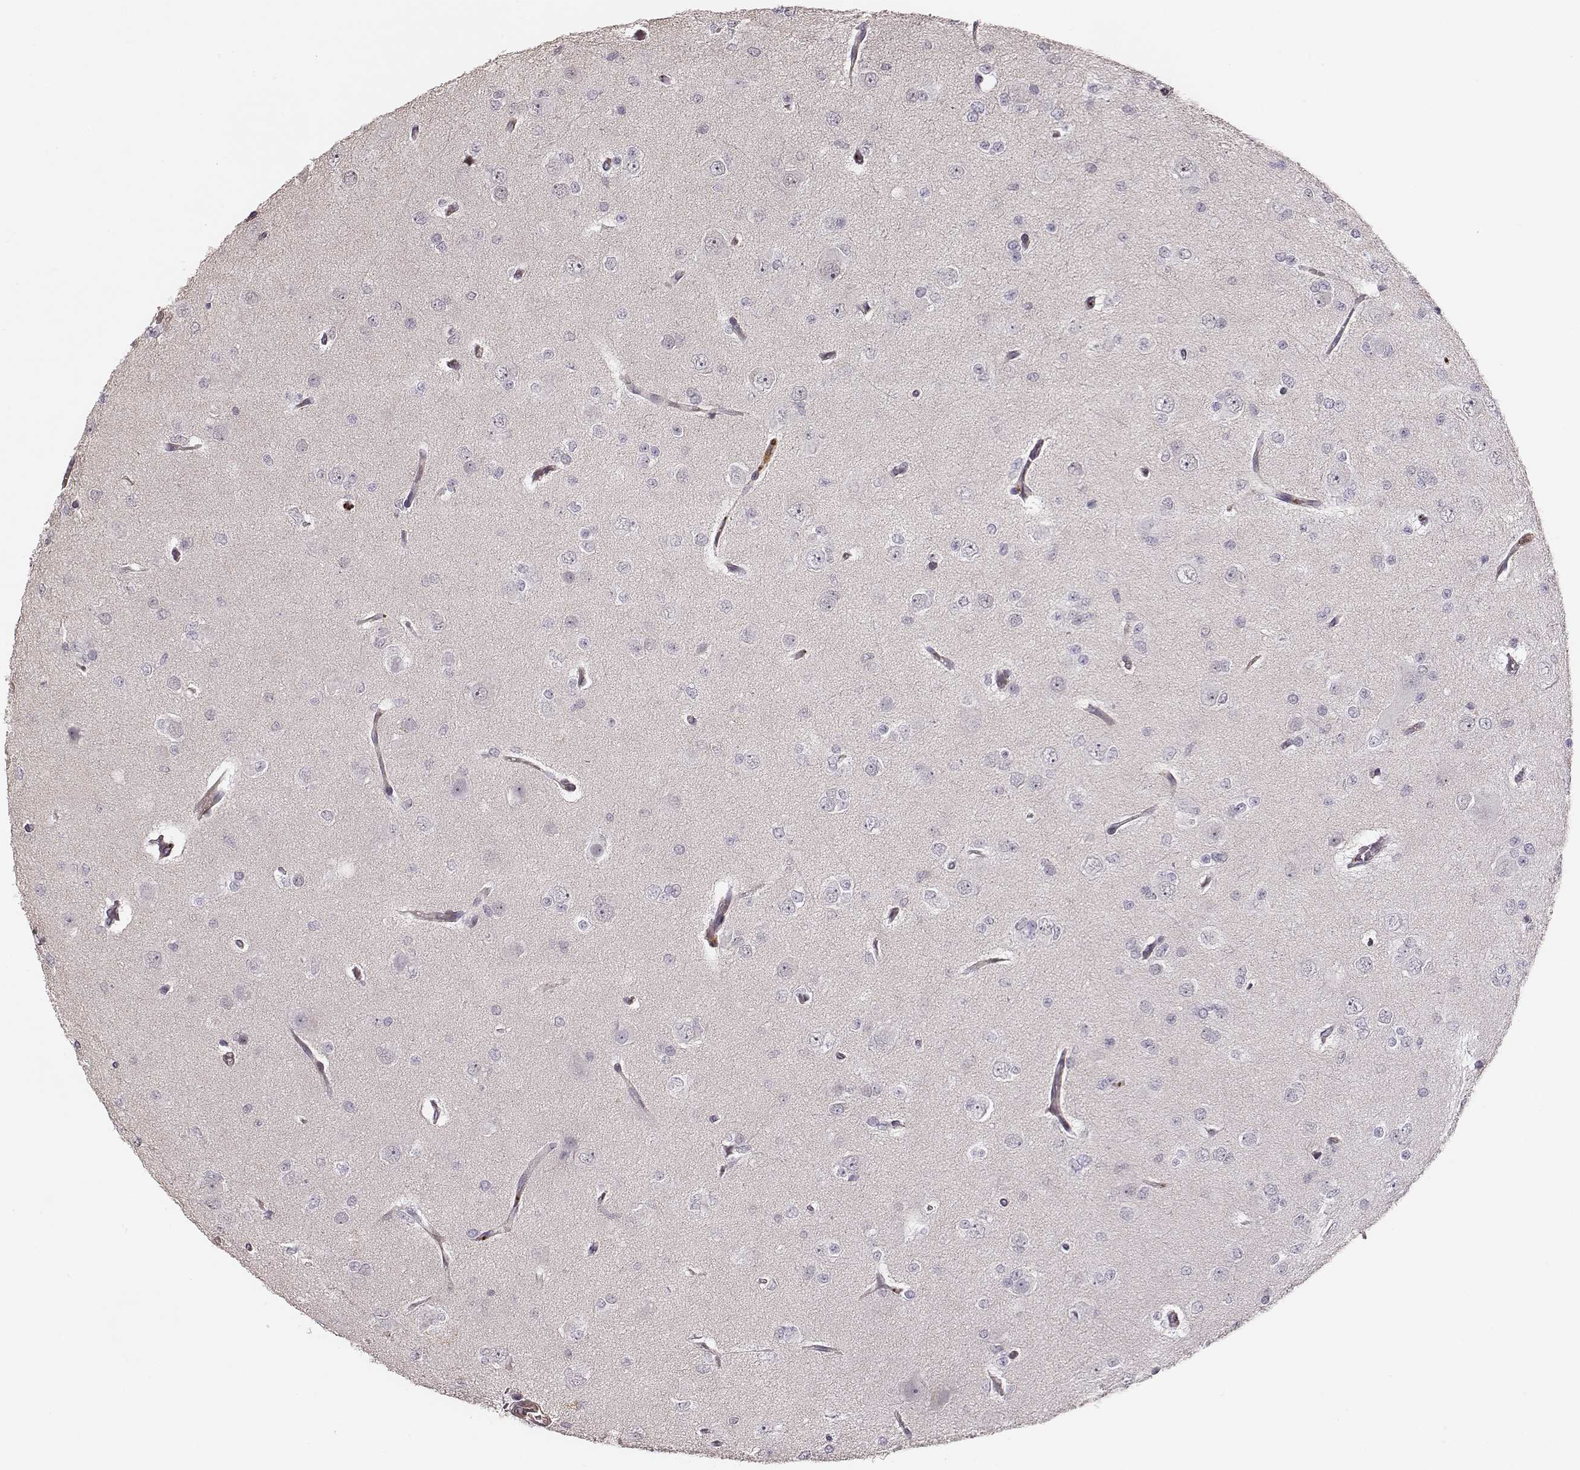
{"staining": {"intensity": "negative", "quantity": "none", "location": "none"}, "tissue": "glioma", "cell_type": "Tumor cells", "image_type": "cancer", "snomed": [{"axis": "morphology", "description": "Glioma, malignant, Low grade"}, {"axis": "topography", "description": "Brain"}], "caption": "IHC image of glioma stained for a protein (brown), which exhibits no staining in tumor cells.", "gene": "ZYX", "patient": {"sex": "male", "age": 27}}